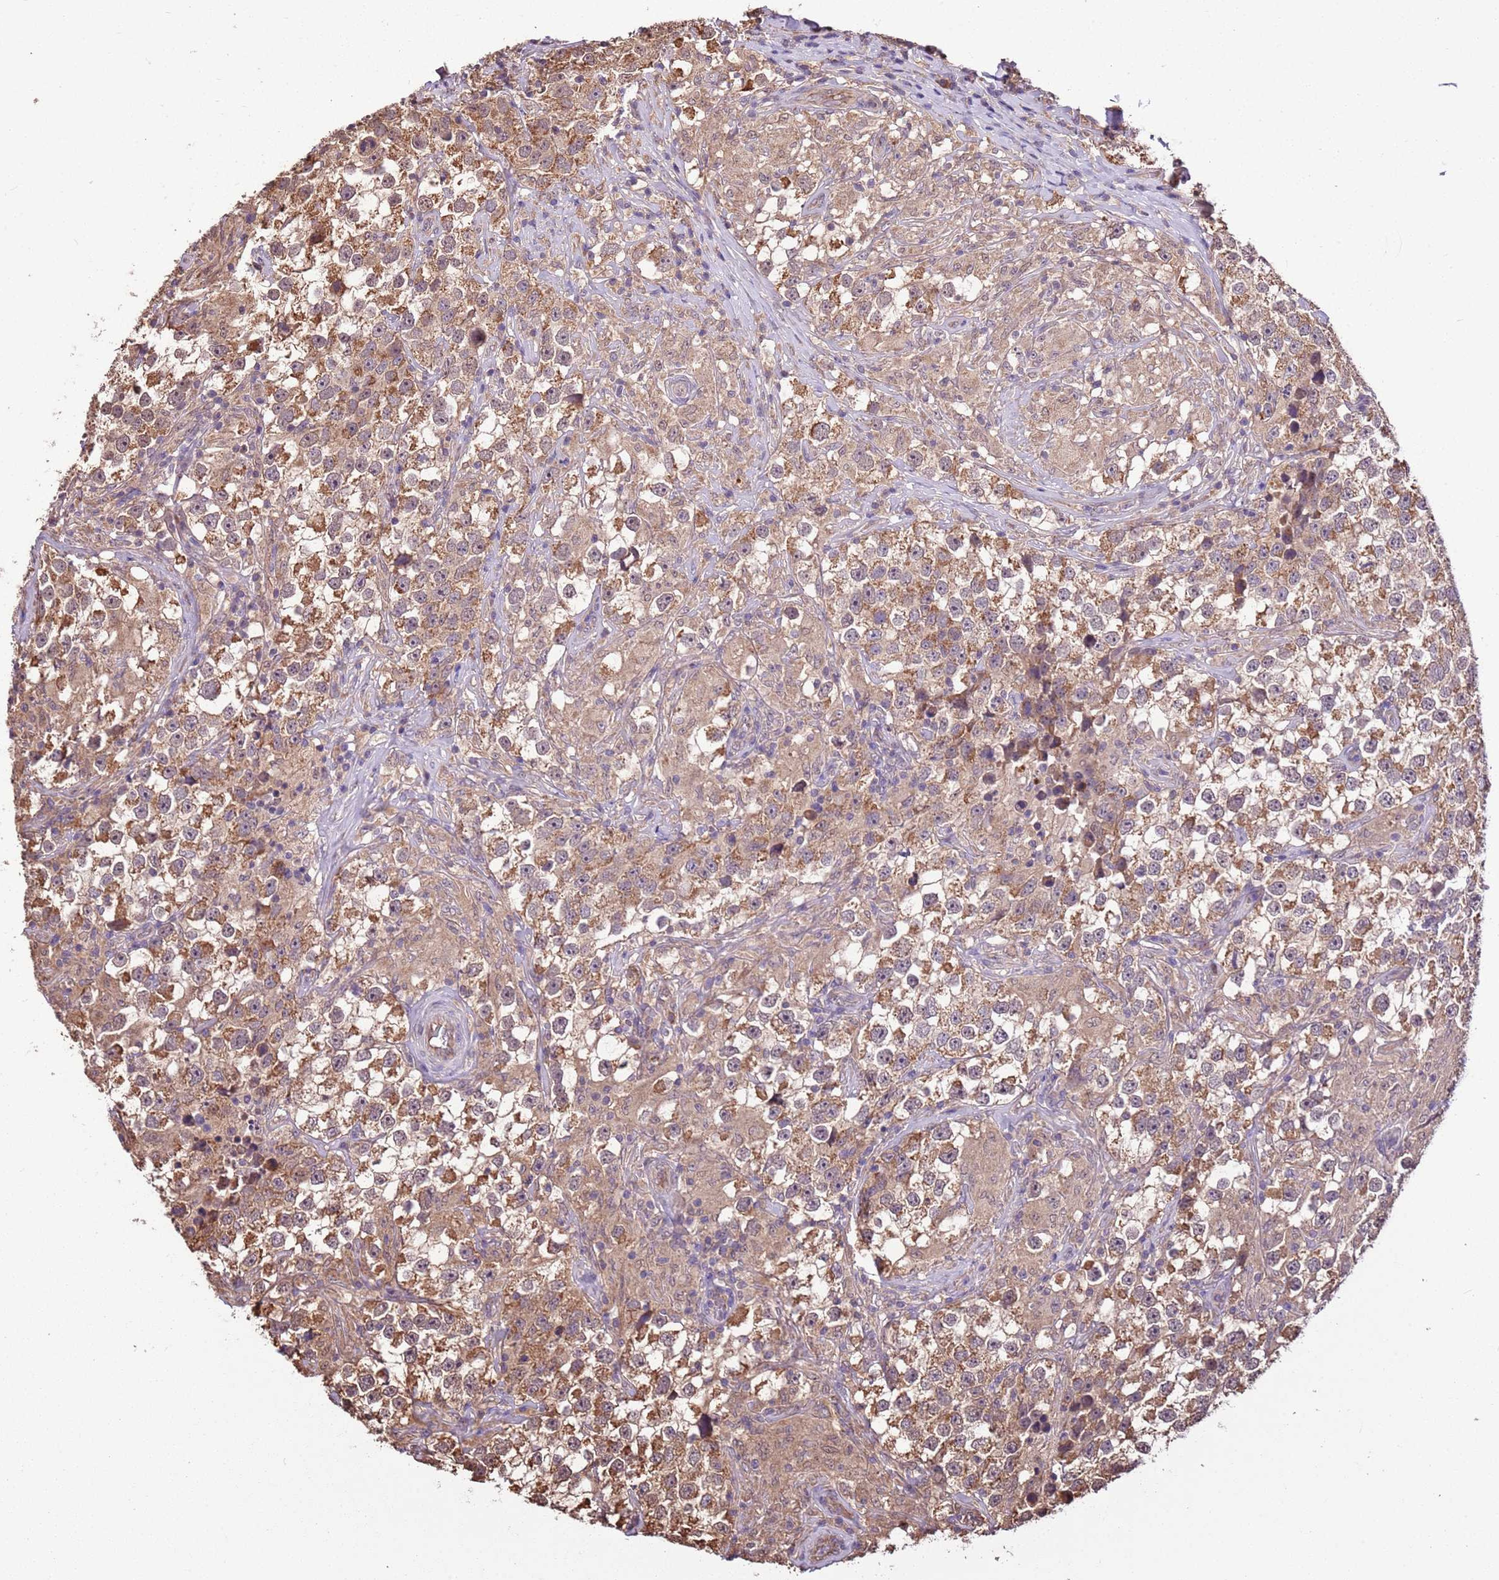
{"staining": {"intensity": "moderate", "quantity": ">75%", "location": "cytoplasmic/membranous"}, "tissue": "testis cancer", "cell_type": "Tumor cells", "image_type": "cancer", "snomed": [{"axis": "morphology", "description": "Seminoma, NOS"}, {"axis": "topography", "description": "Testis"}], "caption": "Moderate cytoplasmic/membranous staining is appreciated in about >75% of tumor cells in testis seminoma. The staining was performed using DAB to visualize the protein expression in brown, while the nuclei were stained in blue with hematoxylin (Magnification: 20x).", "gene": "BBS5", "patient": {"sex": "male", "age": 46}}